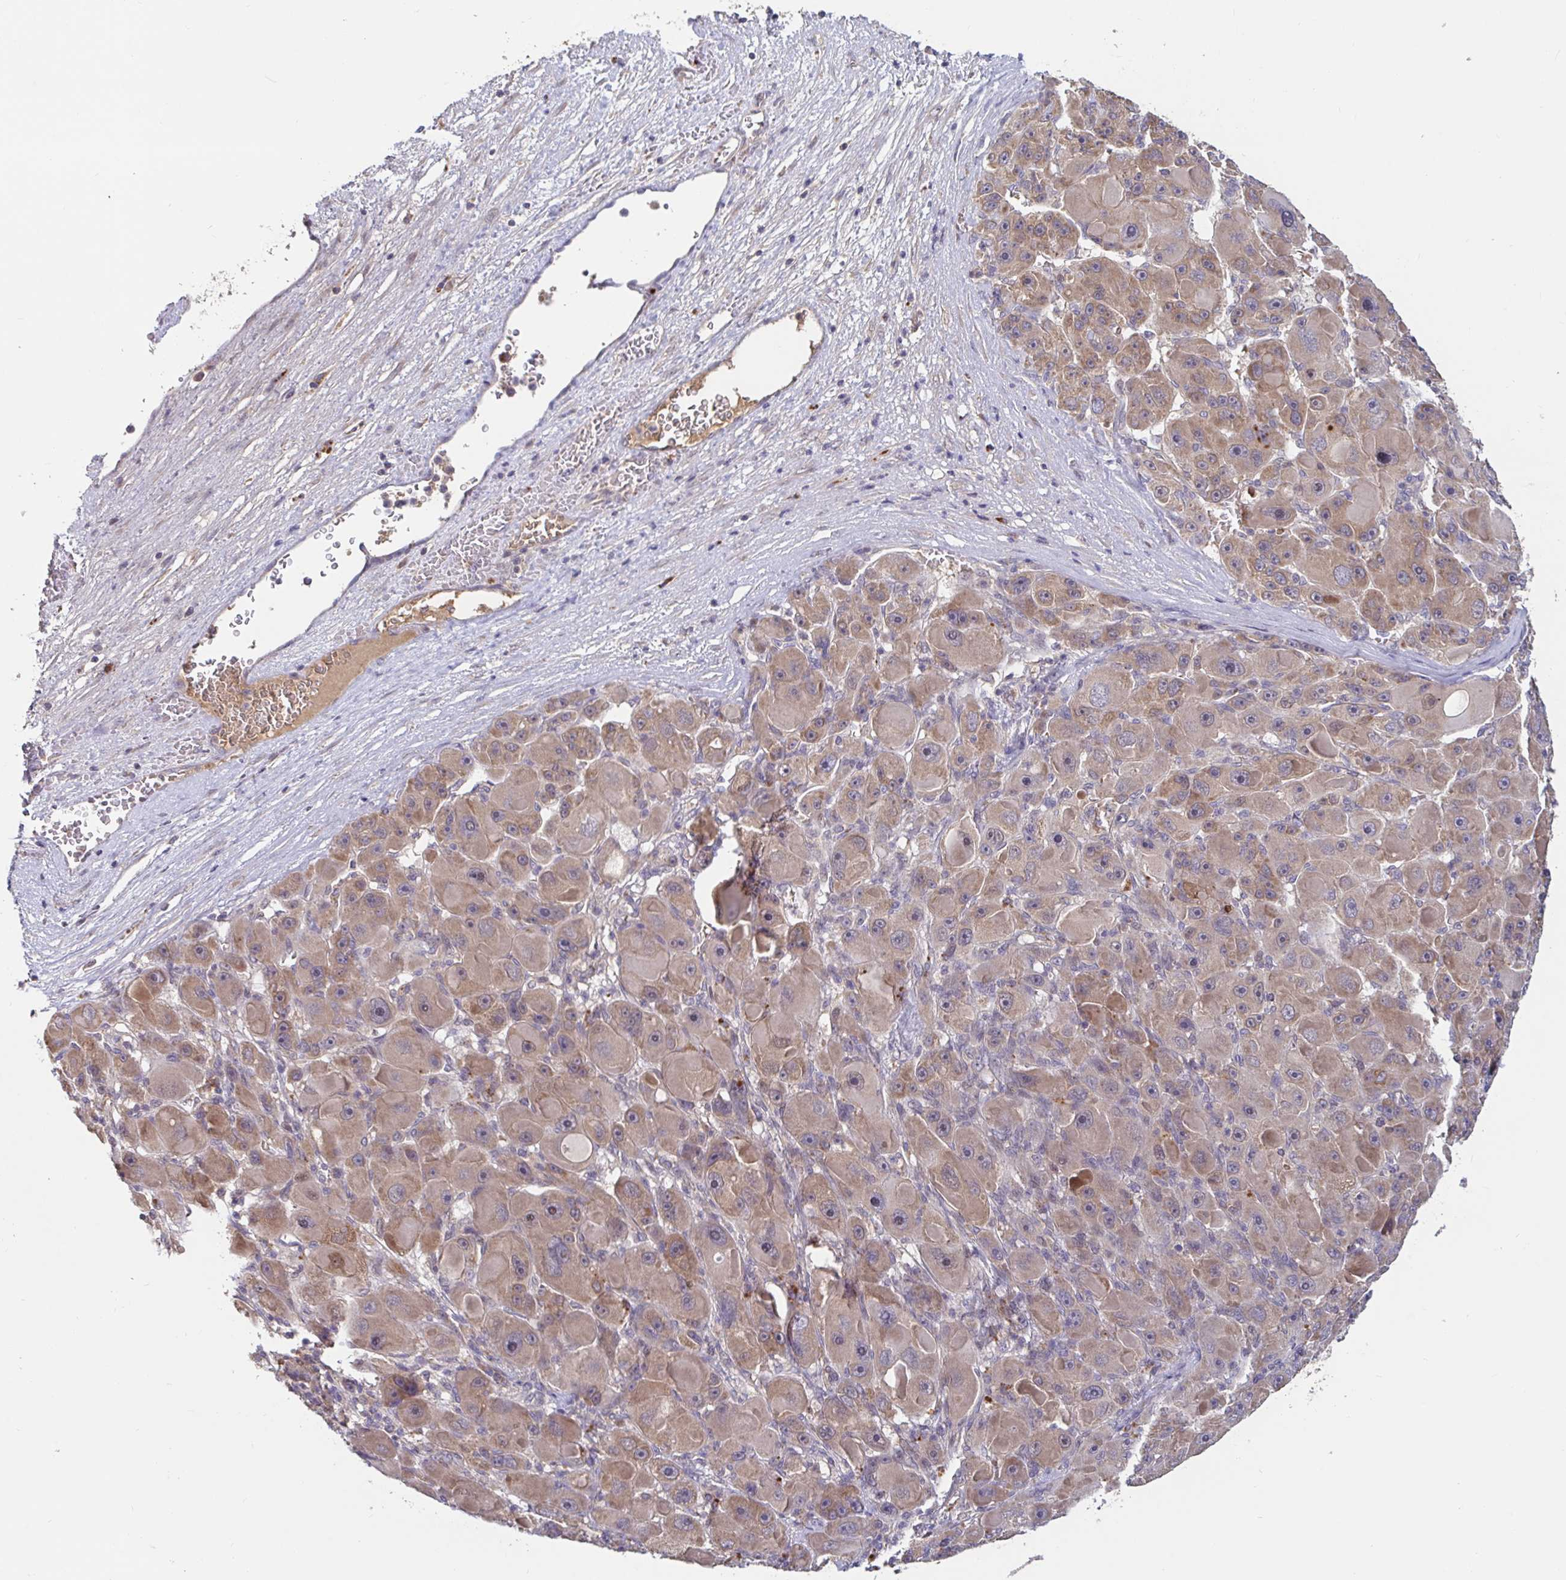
{"staining": {"intensity": "weak", "quantity": ">75%", "location": "cytoplasmic/membranous"}, "tissue": "liver cancer", "cell_type": "Tumor cells", "image_type": "cancer", "snomed": [{"axis": "morphology", "description": "Carcinoma, Hepatocellular, NOS"}, {"axis": "topography", "description": "Liver"}], "caption": "There is low levels of weak cytoplasmic/membranous staining in tumor cells of liver hepatocellular carcinoma, as demonstrated by immunohistochemical staining (brown color).", "gene": "LARP1", "patient": {"sex": "male", "age": 76}}